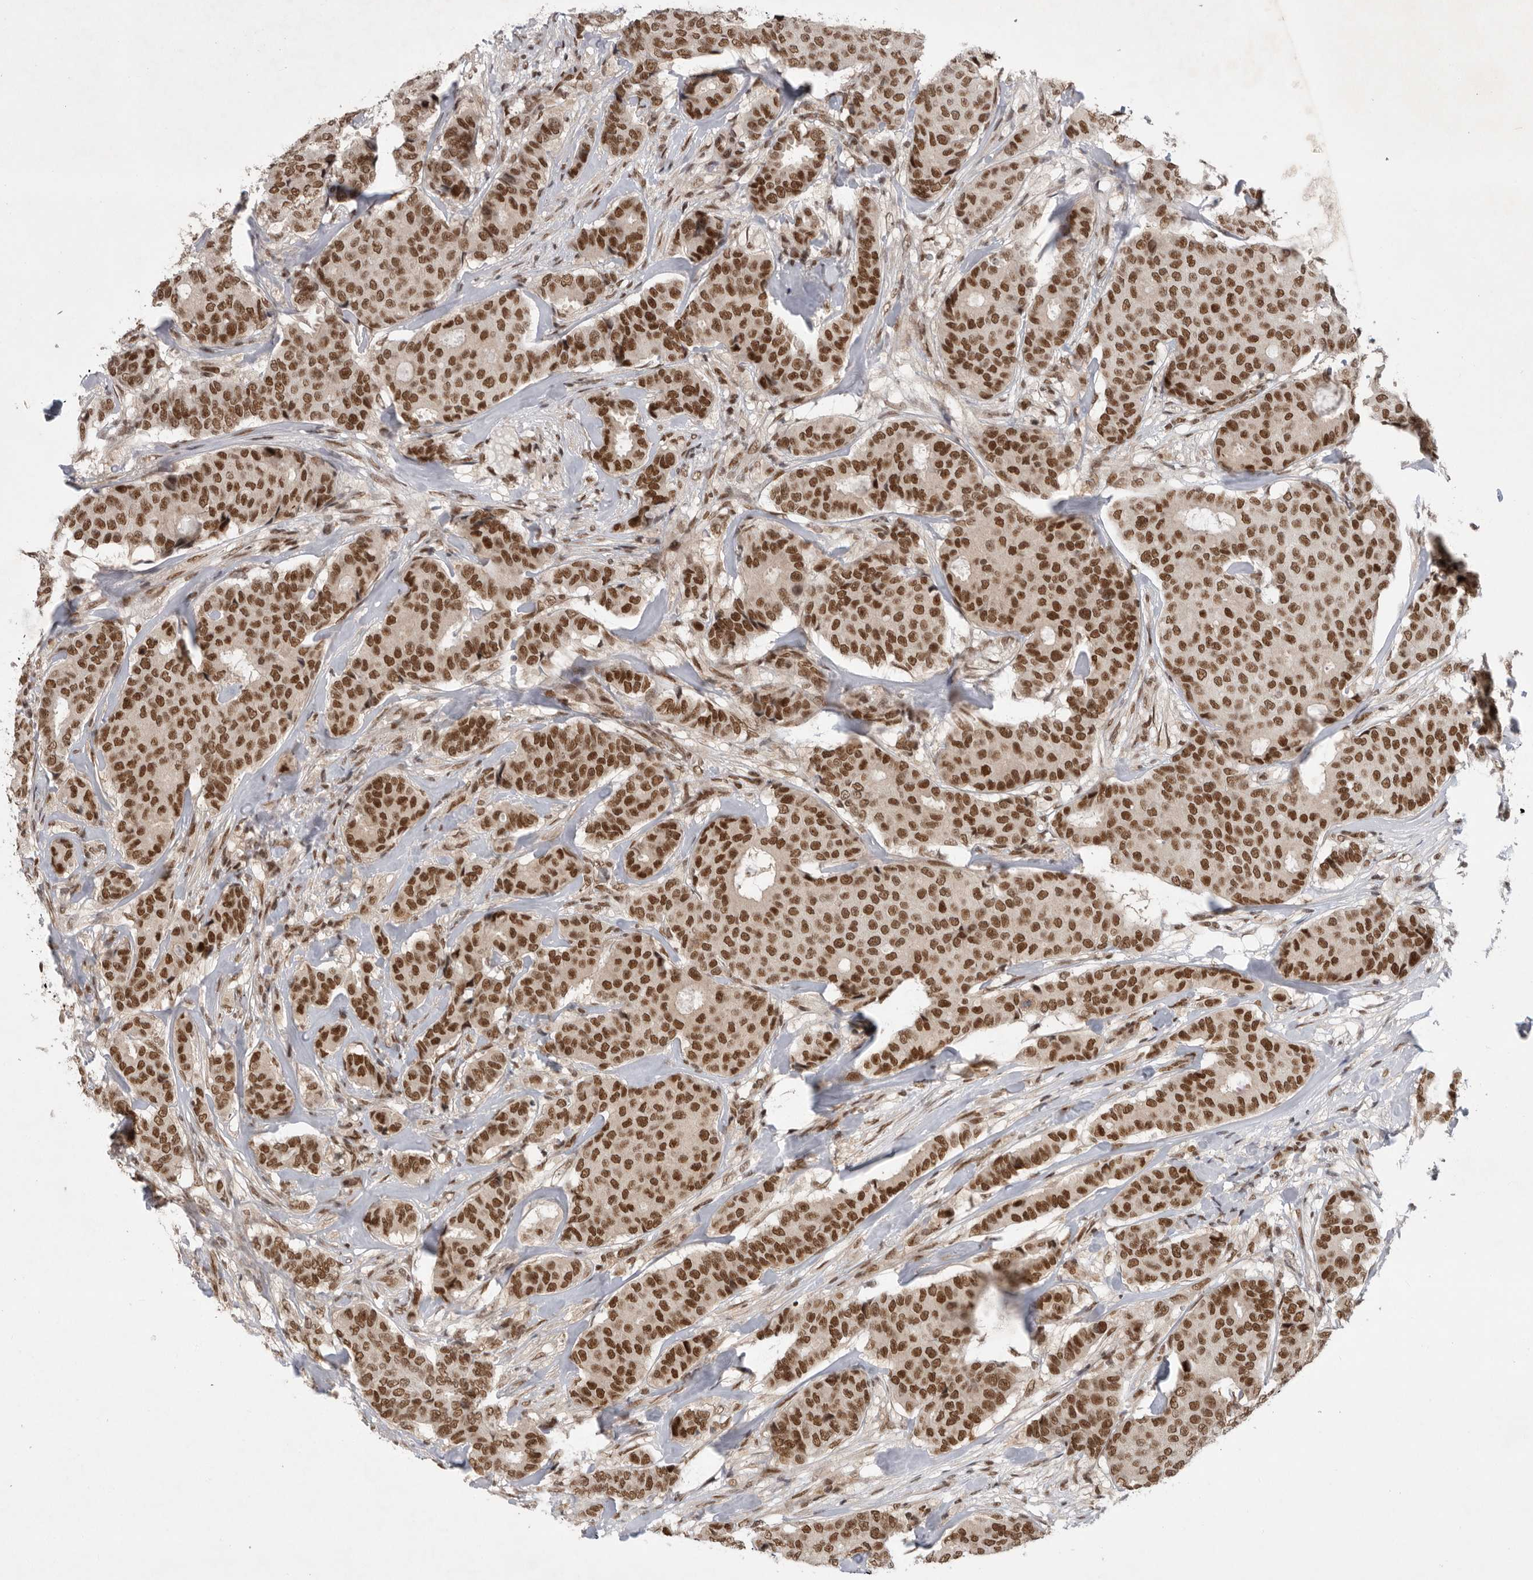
{"staining": {"intensity": "strong", "quantity": ">75%", "location": "nuclear"}, "tissue": "breast cancer", "cell_type": "Tumor cells", "image_type": "cancer", "snomed": [{"axis": "morphology", "description": "Duct carcinoma"}, {"axis": "topography", "description": "Breast"}], "caption": "The photomicrograph shows staining of breast cancer, revealing strong nuclear protein expression (brown color) within tumor cells.", "gene": "ZNF830", "patient": {"sex": "female", "age": 75}}